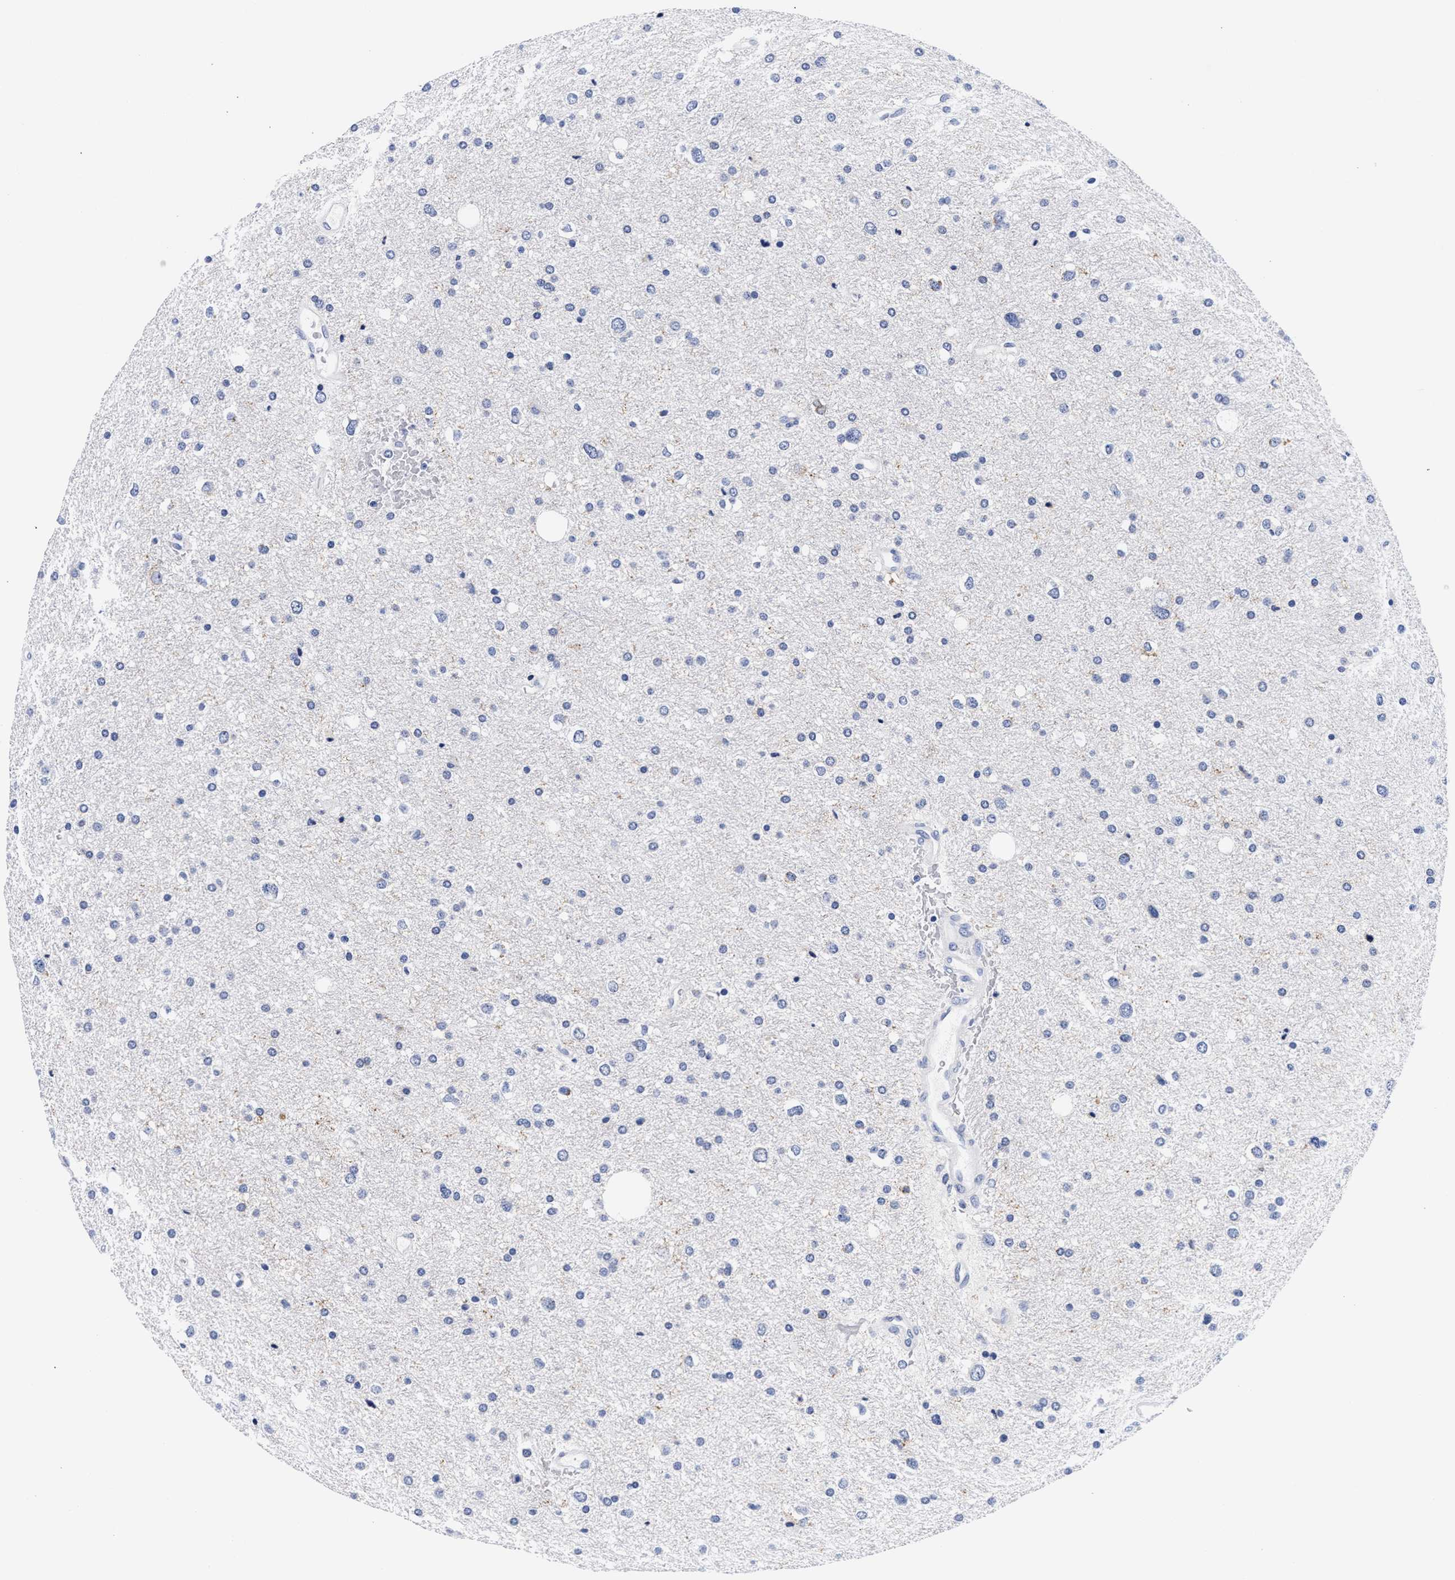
{"staining": {"intensity": "negative", "quantity": "none", "location": "none"}, "tissue": "glioma", "cell_type": "Tumor cells", "image_type": "cancer", "snomed": [{"axis": "morphology", "description": "Glioma, malignant, Low grade"}, {"axis": "topography", "description": "Brain"}], "caption": "Tumor cells are negative for protein expression in human malignant glioma (low-grade). Nuclei are stained in blue.", "gene": "RAB3B", "patient": {"sex": "female", "age": 37}}